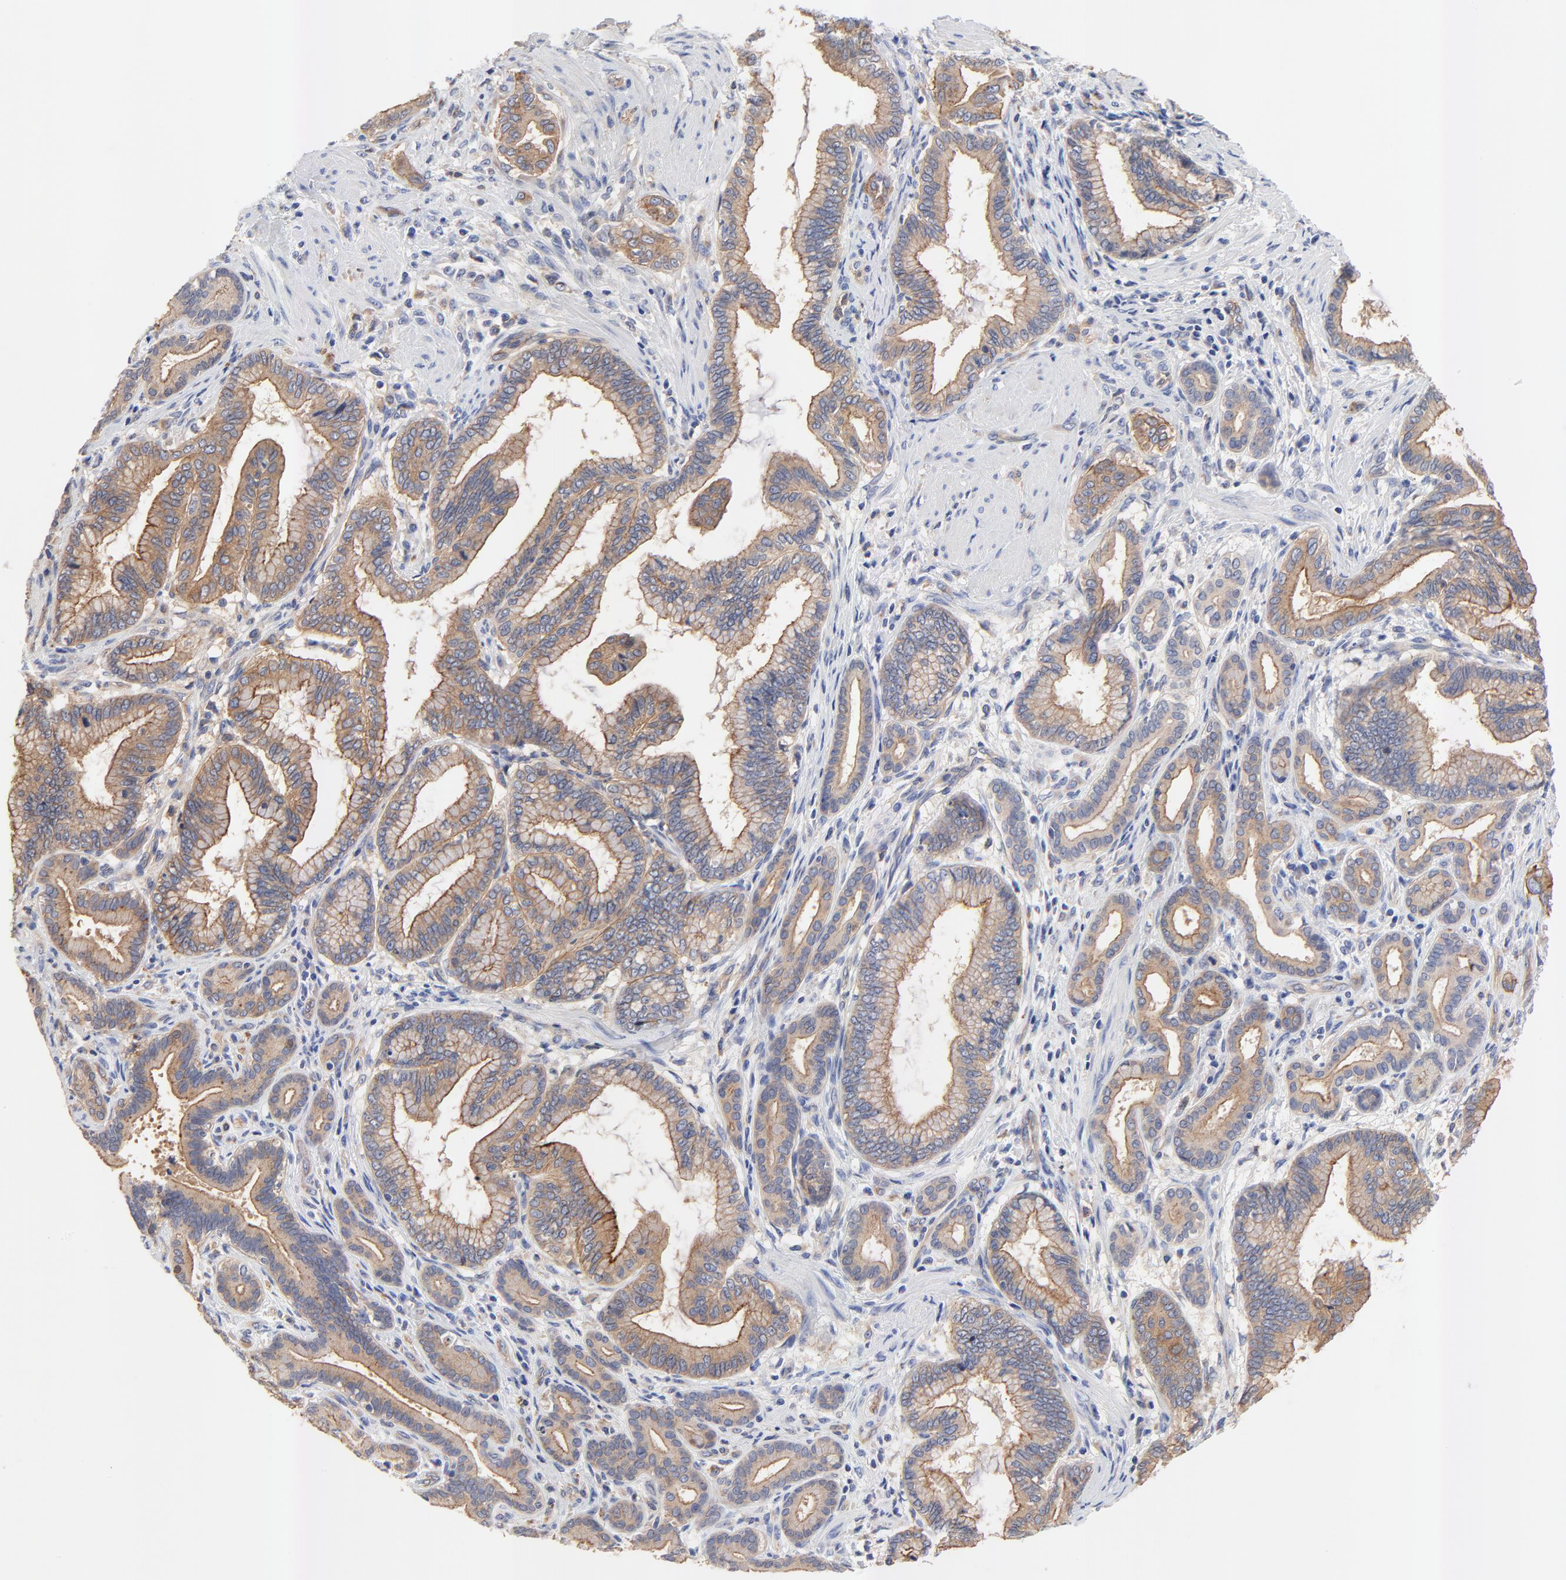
{"staining": {"intensity": "moderate", "quantity": ">75%", "location": "cytoplasmic/membranous"}, "tissue": "pancreatic cancer", "cell_type": "Tumor cells", "image_type": "cancer", "snomed": [{"axis": "morphology", "description": "Adenocarcinoma, NOS"}, {"axis": "topography", "description": "Pancreas"}], "caption": "An immunohistochemistry (IHC) histopathology image of neoplastic tissue is shown. Protein staining in brown shows moderate cytoplasmic/membranous positivity in adenocarcinoma (pancreatic) within tumor cells. (DAB IHC, brown staining for protein, blue staining for nuclei).", "gene": "FBXL2", "patient": {"sex": "female", "age": 64}}